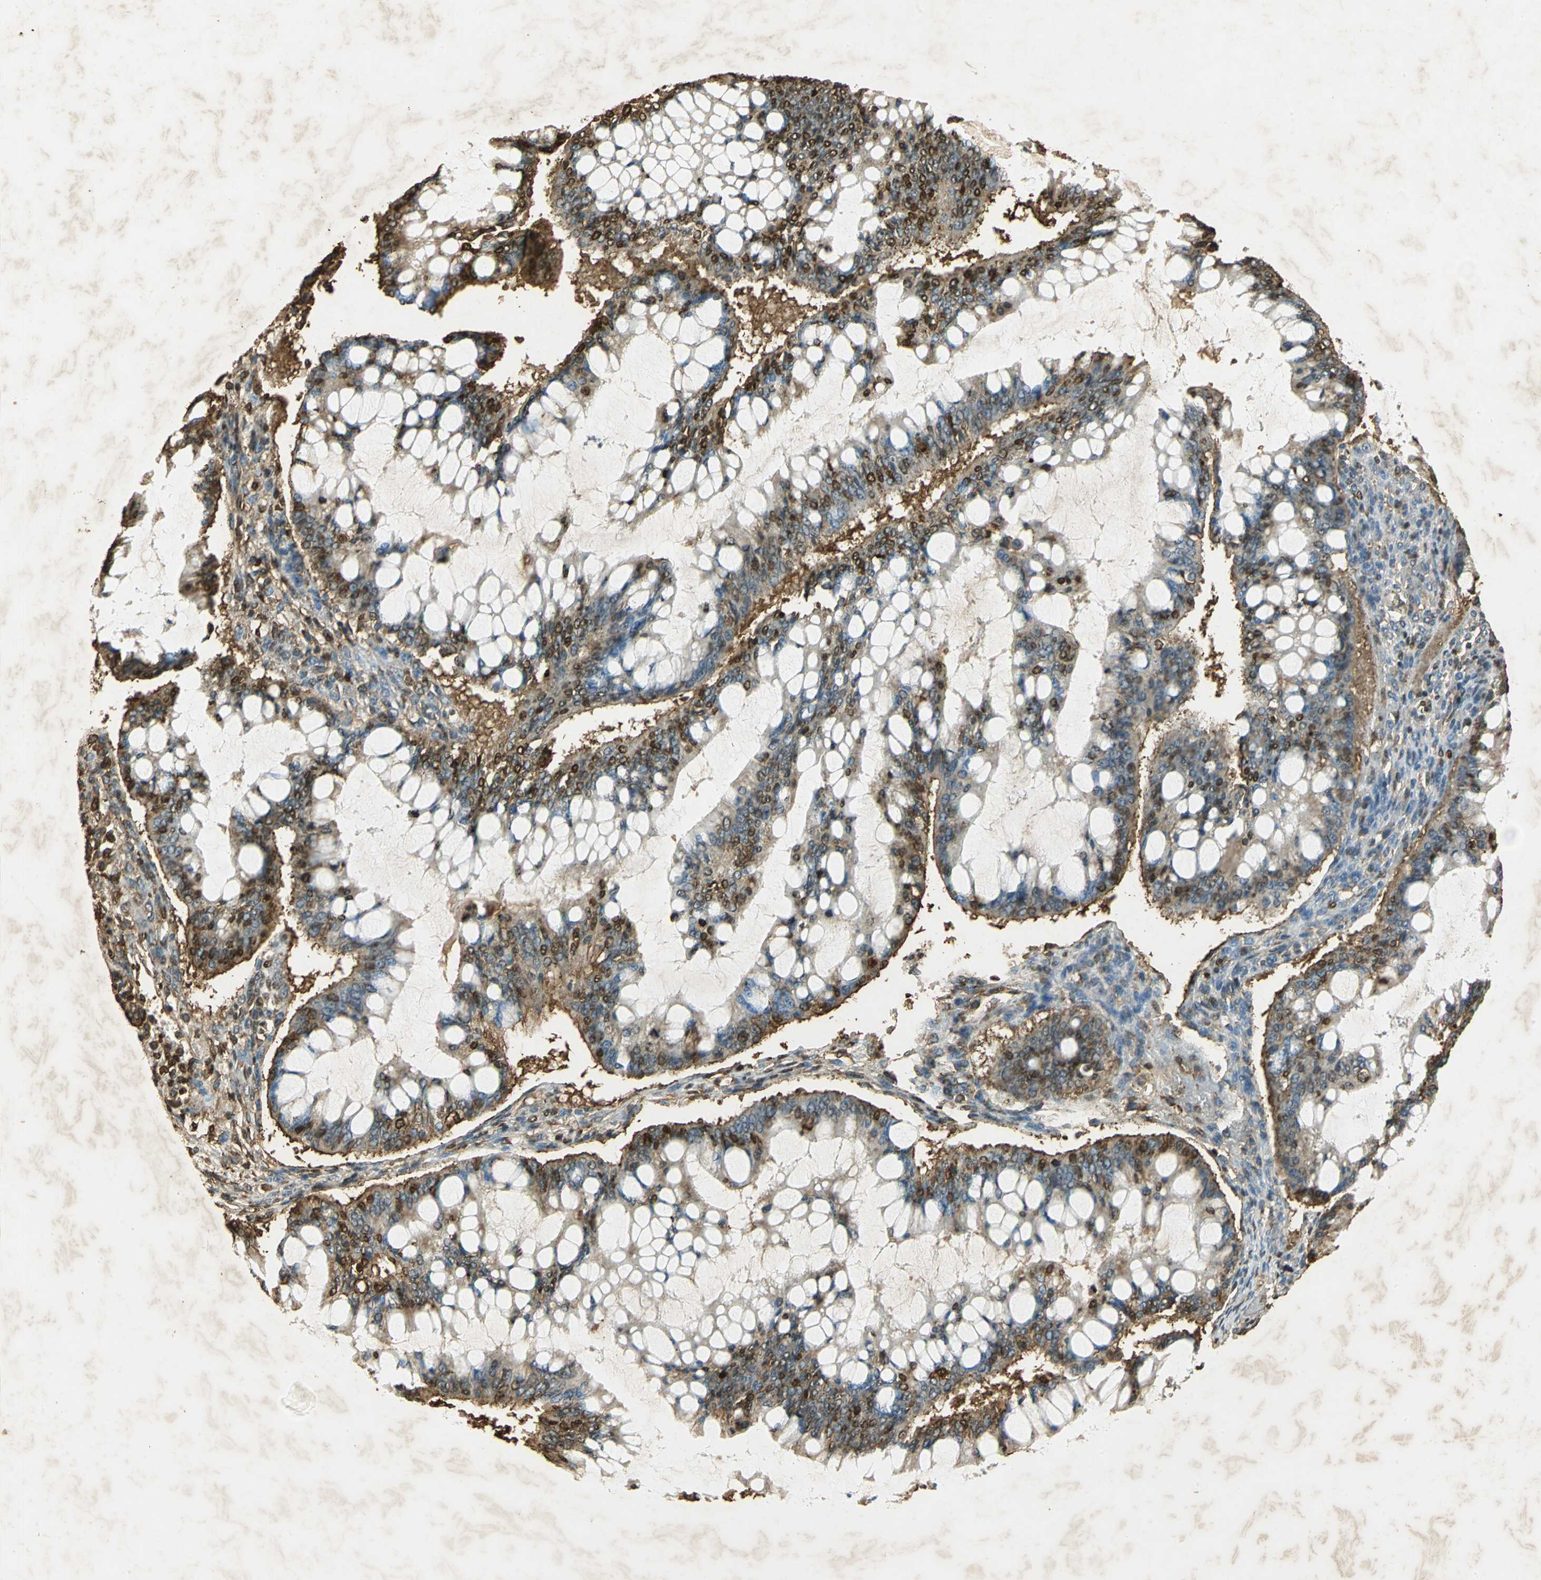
{"staining": {"intensity": "moderate", "quantity": ">75%", "location": "cytoplasmic/membranous,nuclear"}, "tissue": "ovarian cancer", "cell_type": "Tumor cells", "image_type": "cancer", "snomed": [{"axis": "morphology", "description": "Cystadenocarcinoma, mucinous, NOS"}, {"axis": "topography", "description": "Ovary"}], "caption": "Immunohistochemistry (IHC) micrograph of neoplastic tissue: human ovarian mucinous cystadenocarcinoma stained using immunohistochemistry (IHC) displays medium levels of moderate protein expression localized specifically in the cytoplasmic/membranous and nuclear of tumor cells, appearing as a cytoplasmic/membranous and nuclear brown color.", "gene": "ANXA4", "patient": {"sex": "female", "age": 73}}